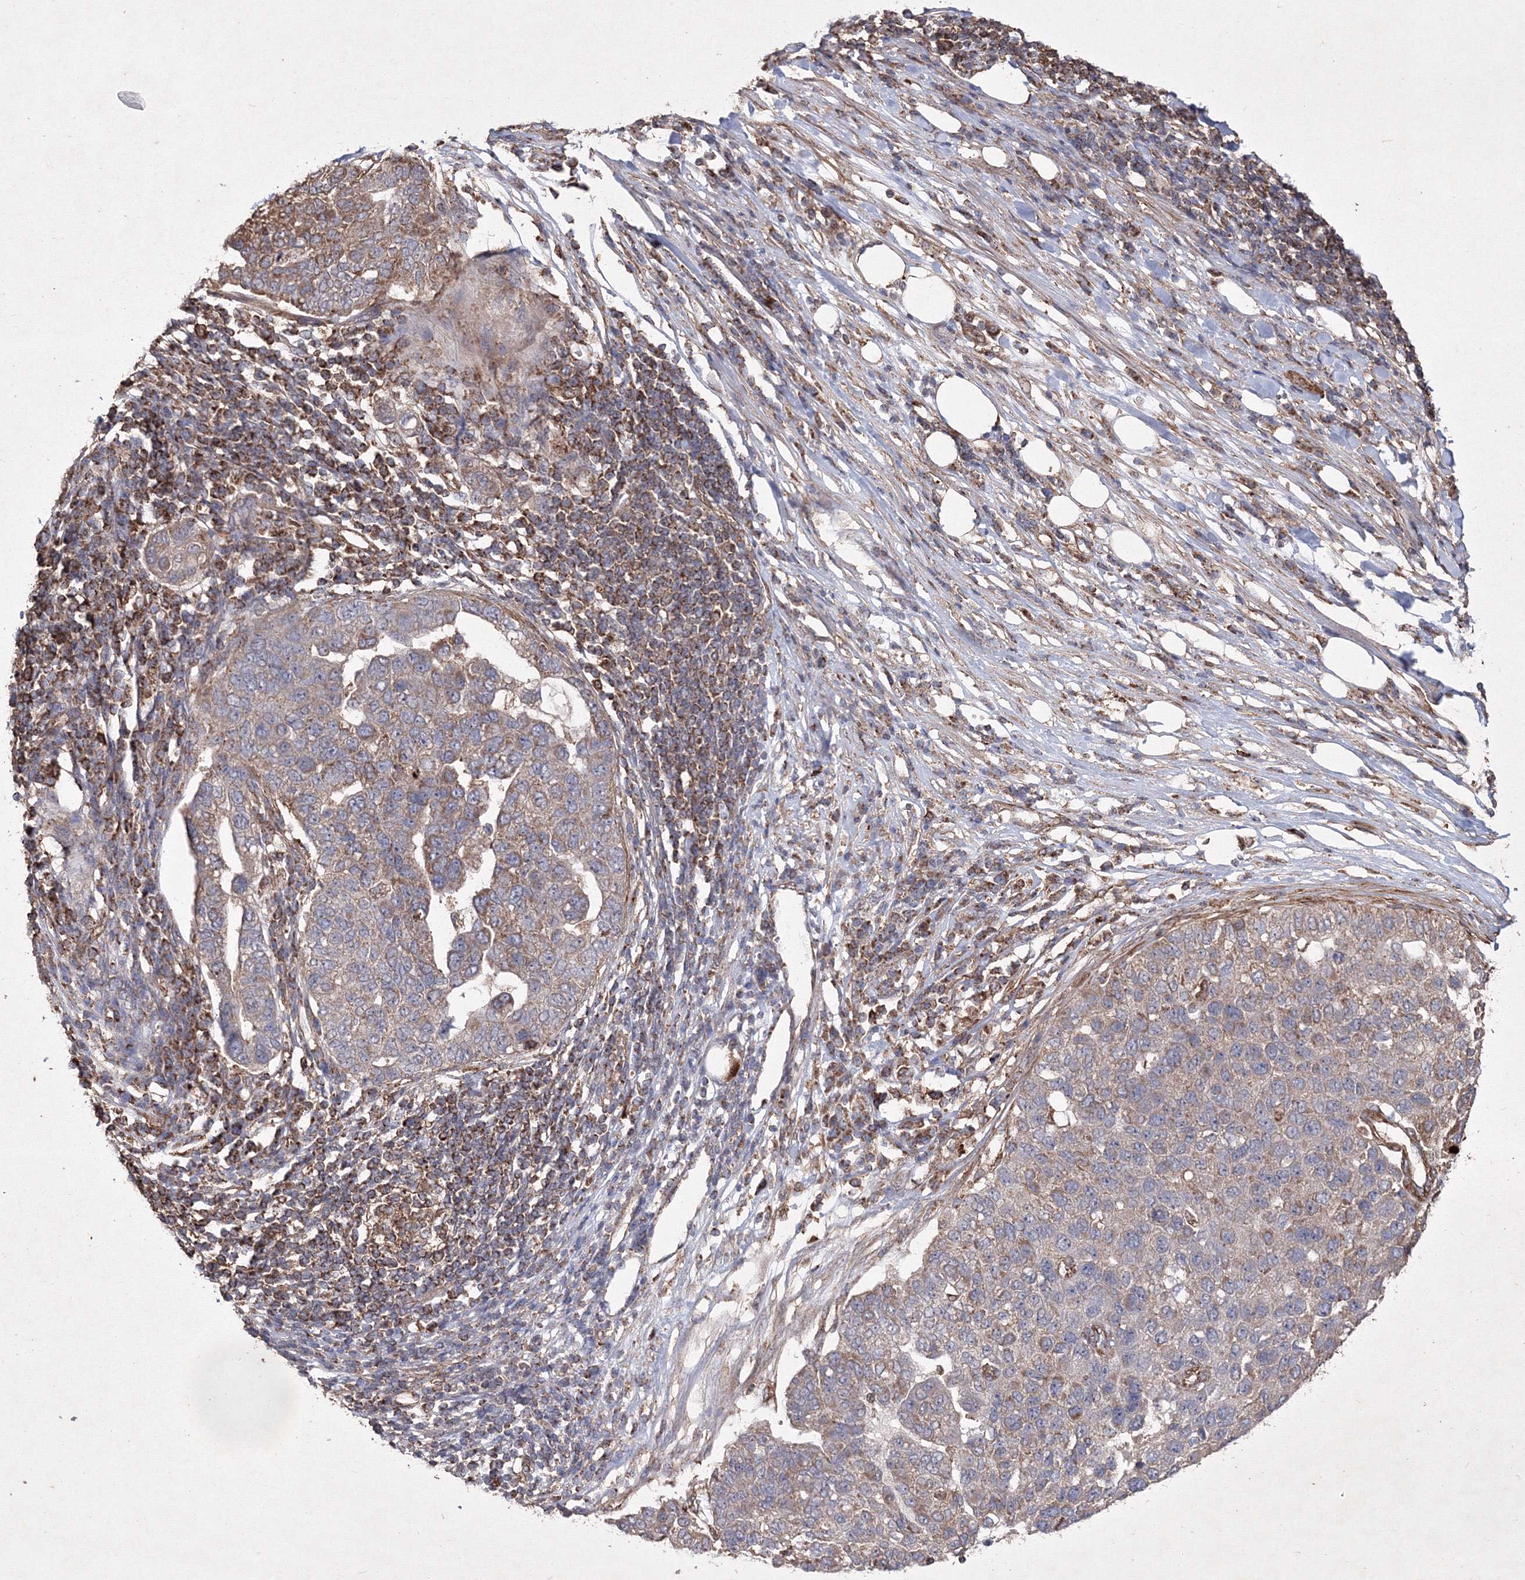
{"staining": {"intensity": "moderate", "quantity": "<25%", "location": "cytoplasmic/membranous"}, "tissue": "pancreatic cancer", "cell_type": "Tumor cells", "image_type": "cancer", "snomed": [{"axis": "morphology", "description": "Adenocarcinoma, NOS"}, {"axis": "topography", "description": "Pancreas"}], "caption": "Moderate cytoplasmic/membranous positivity for a protein is identified in approximately <25% of tumor cells of pancreatic adenocarcinoma using immunohistochemistry.", "gene": "TMEM139", "patient": {"sex": "female", "age": 61}}